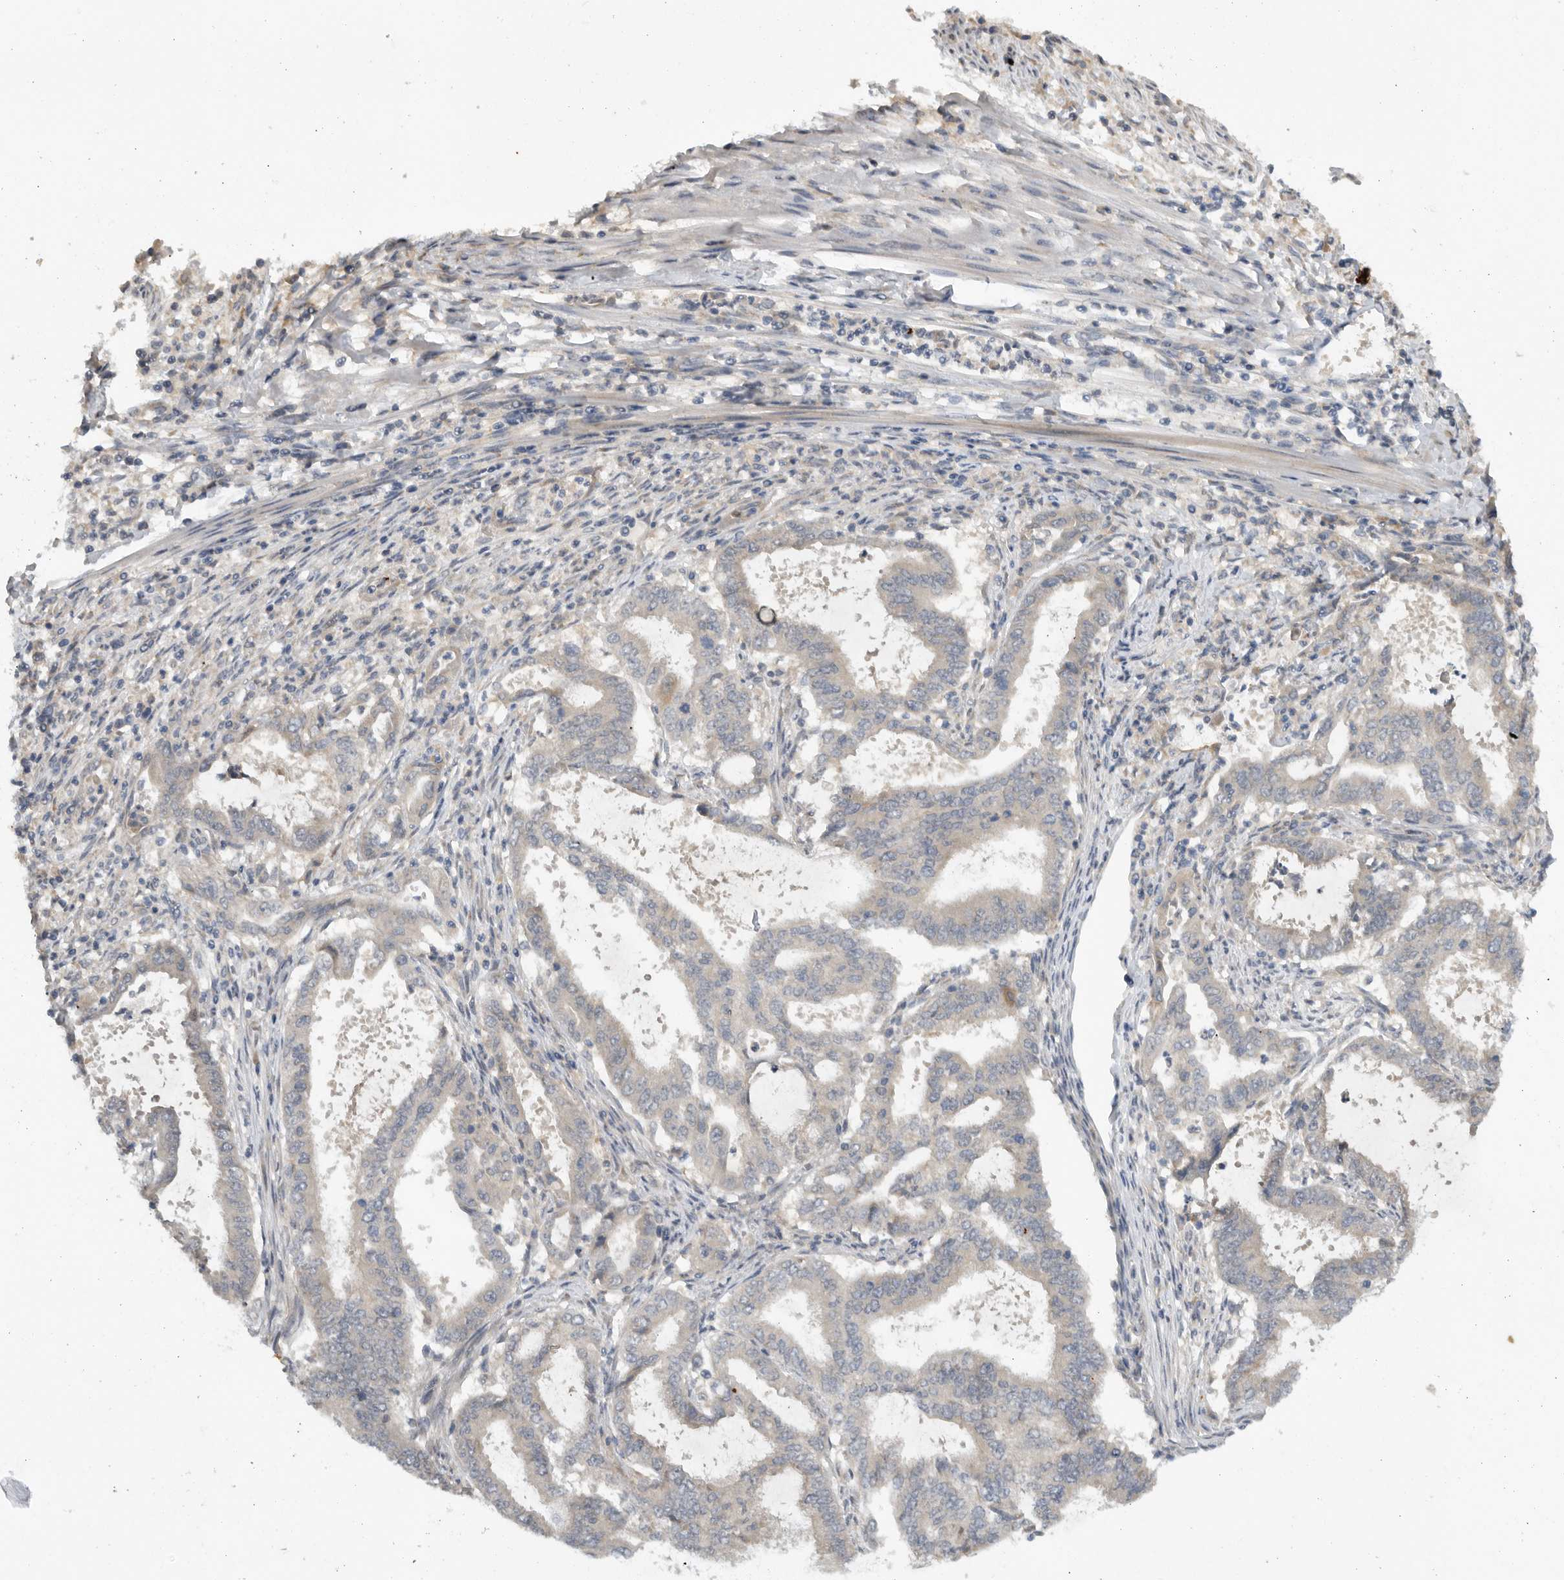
{"staining": {"intensity": "negative", "quantity": "none", "location": "none"}, "tissue": "endometrial cancer", "cell_type": "Tumor cells", "image_type": "cancer", "snomed": [{"axis": "morphology", "description": "Adenocarcinoma, NOS"}, {"axis": "topography", "description": "Endometrium"}], "caption": "The immunohistochemistry (IHC) photomicrograph has no significant staining in tumor cells of adenocarcinoma (endometrial) tissue.", "gene": "AASDHPPT", "patient": {"sex": "female", "age": 51}}